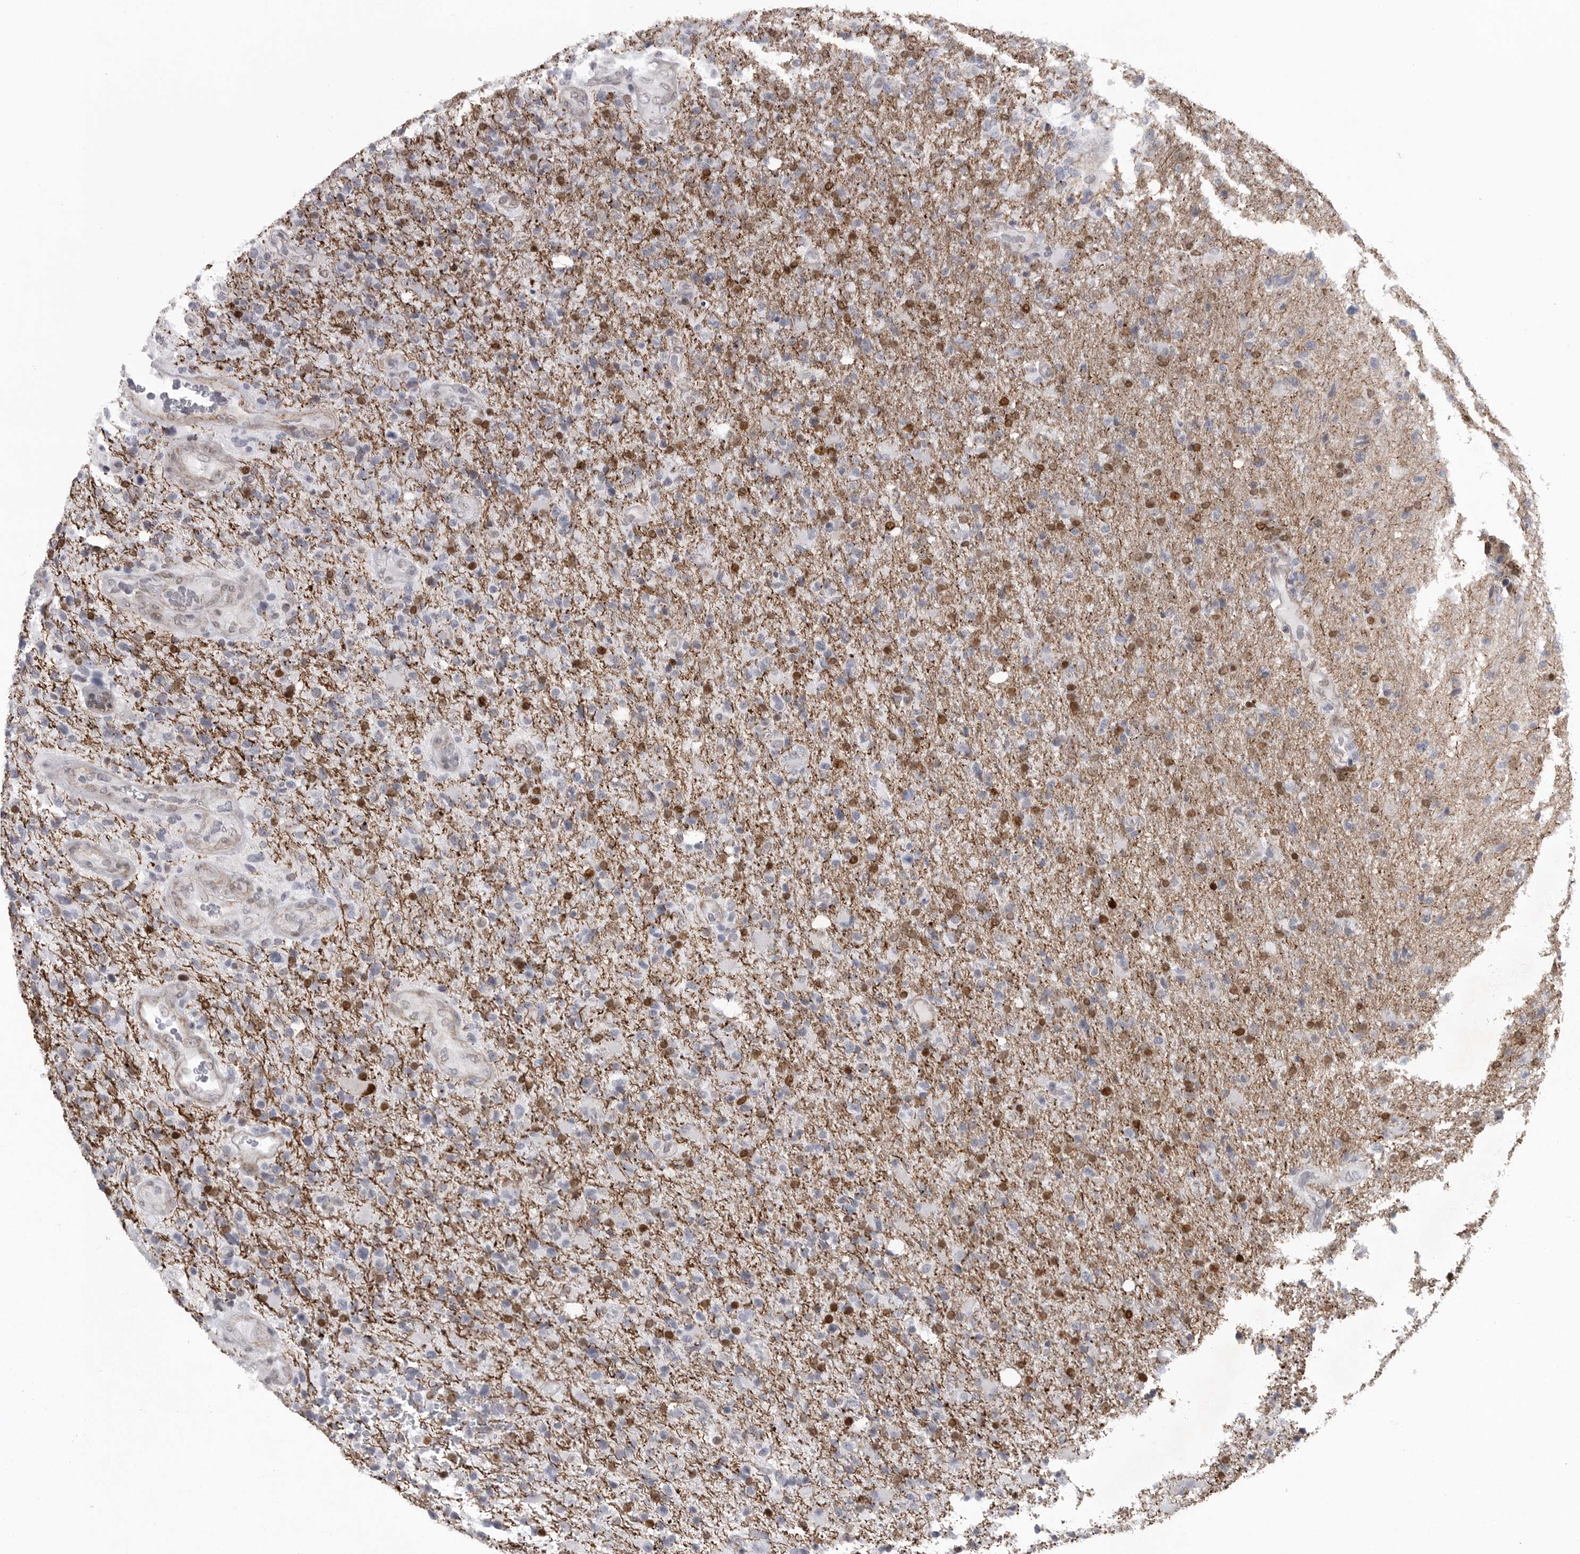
{"staining": {"intensity": "moderate", "quantity": "25%-75%", "location": "nuclear"}, "tissue": "glioma", "cell_type": "Tumor cells", "image_type": "cancer", "snomed": [{"axis": "morphology", "description": "Glioma, malignant, High grade"}, {"axis": "topography", "description": "Brain"}], "caption": "IHC image of human glioma stained for a protein (brown), which reveals medium levels of moderate nuclear expression in approximately 25%-75% of tumor cells.", "gene": "HMGN3", "patient": {"sex": "male", "age": 72}}